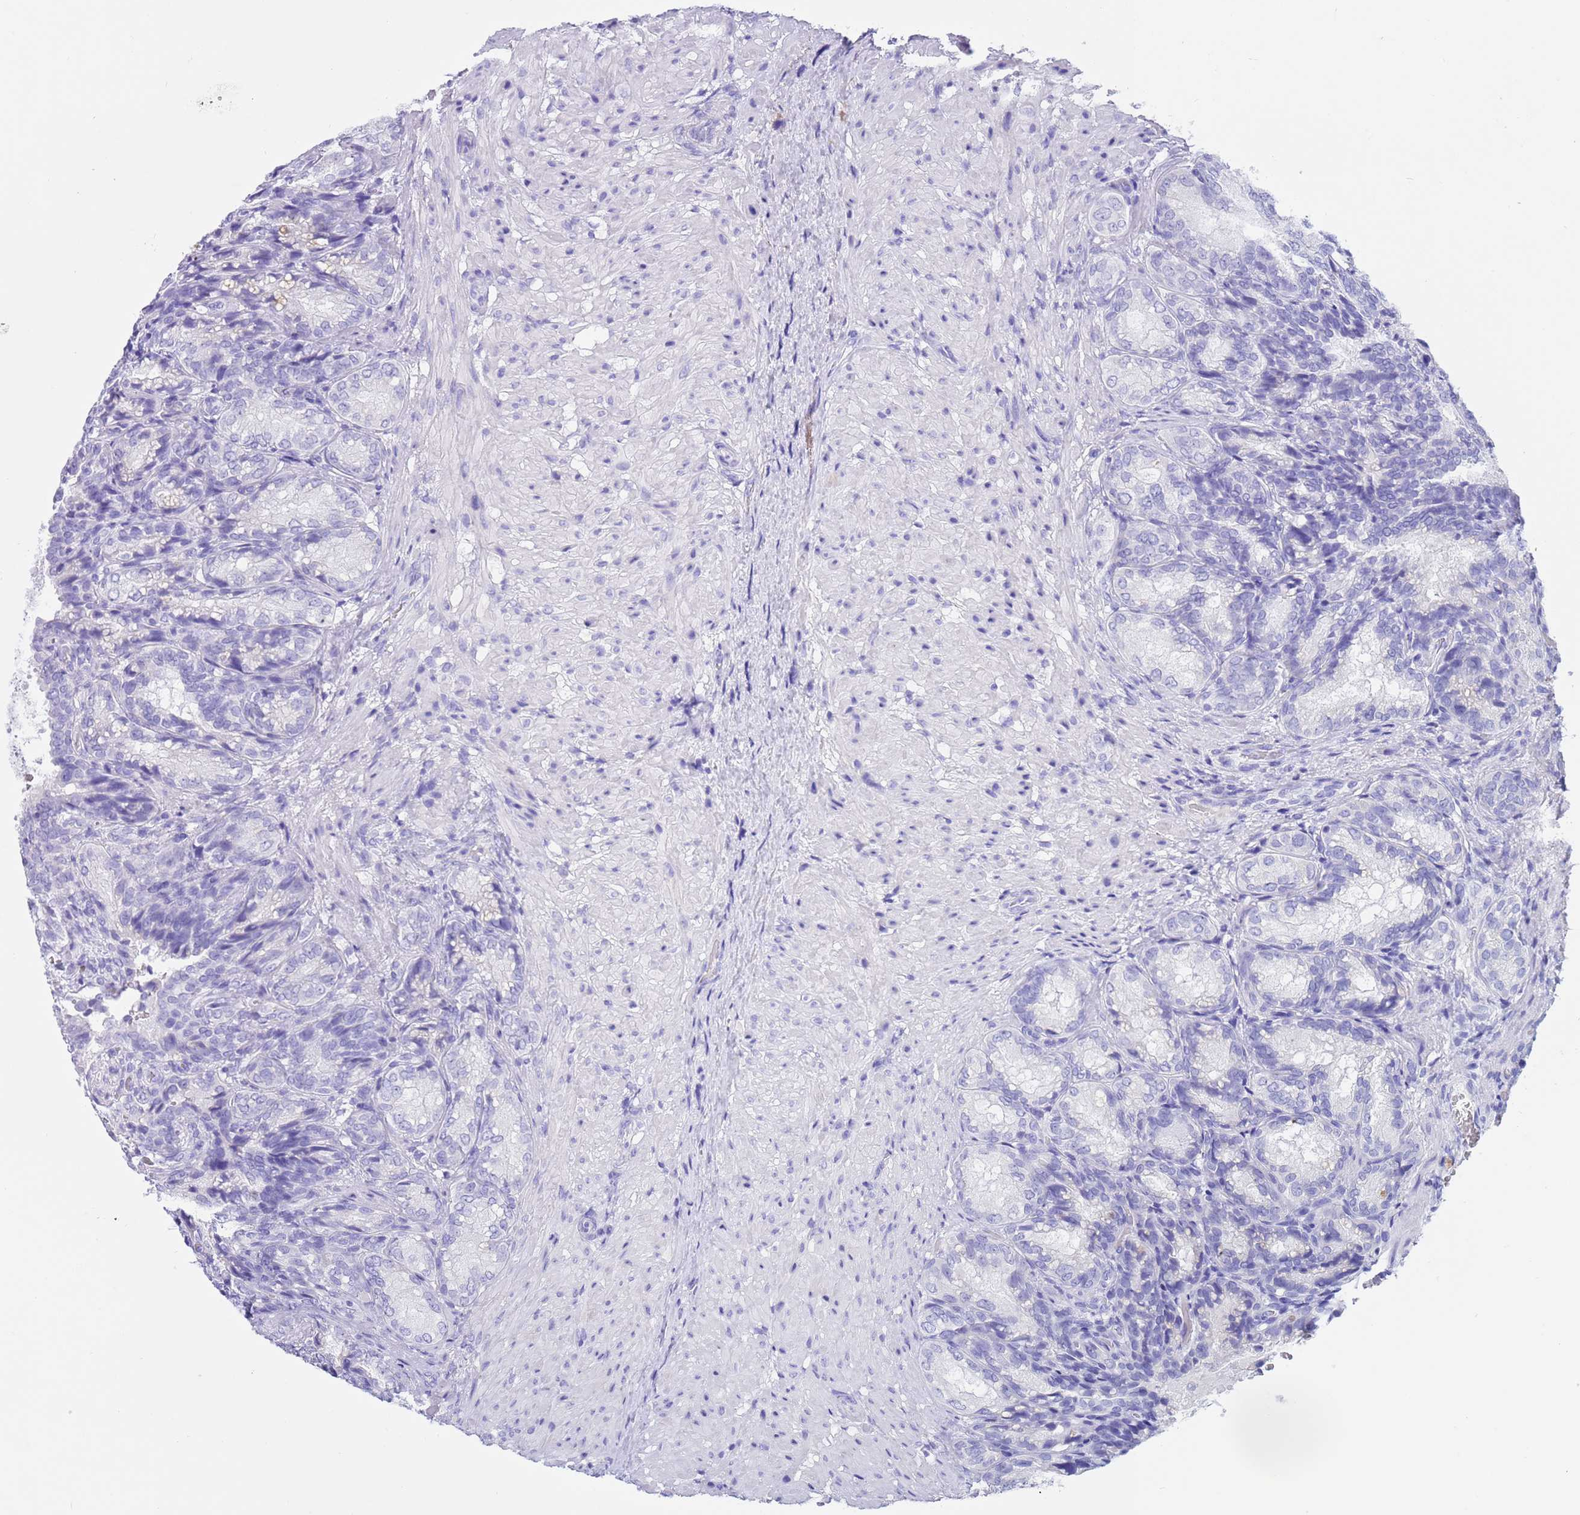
{"staining": {"intensity": "negative", "quantity": "none", "location": "none"}, "tissue": "seminal vesicle", "cell_type": "Glandular cells", "image_type": "normal", "snomed": [{"axis": "morphology", "description": "Normal tissue, NOS"}, {"axis": "topography", "description": "Seminal veicle"}], "caption": "Immunohistochemistry micrograph of normal seminal vesicle stained for a protein (brown), which shows no positivity in glandular cells. Brightfield microscopy of immunohistochemistry stained with DAB (brown) and hematoxylin (blue), captured at high magnification.", "gene": "CPB1", "patient": {"sex": "male", "age": 58}}